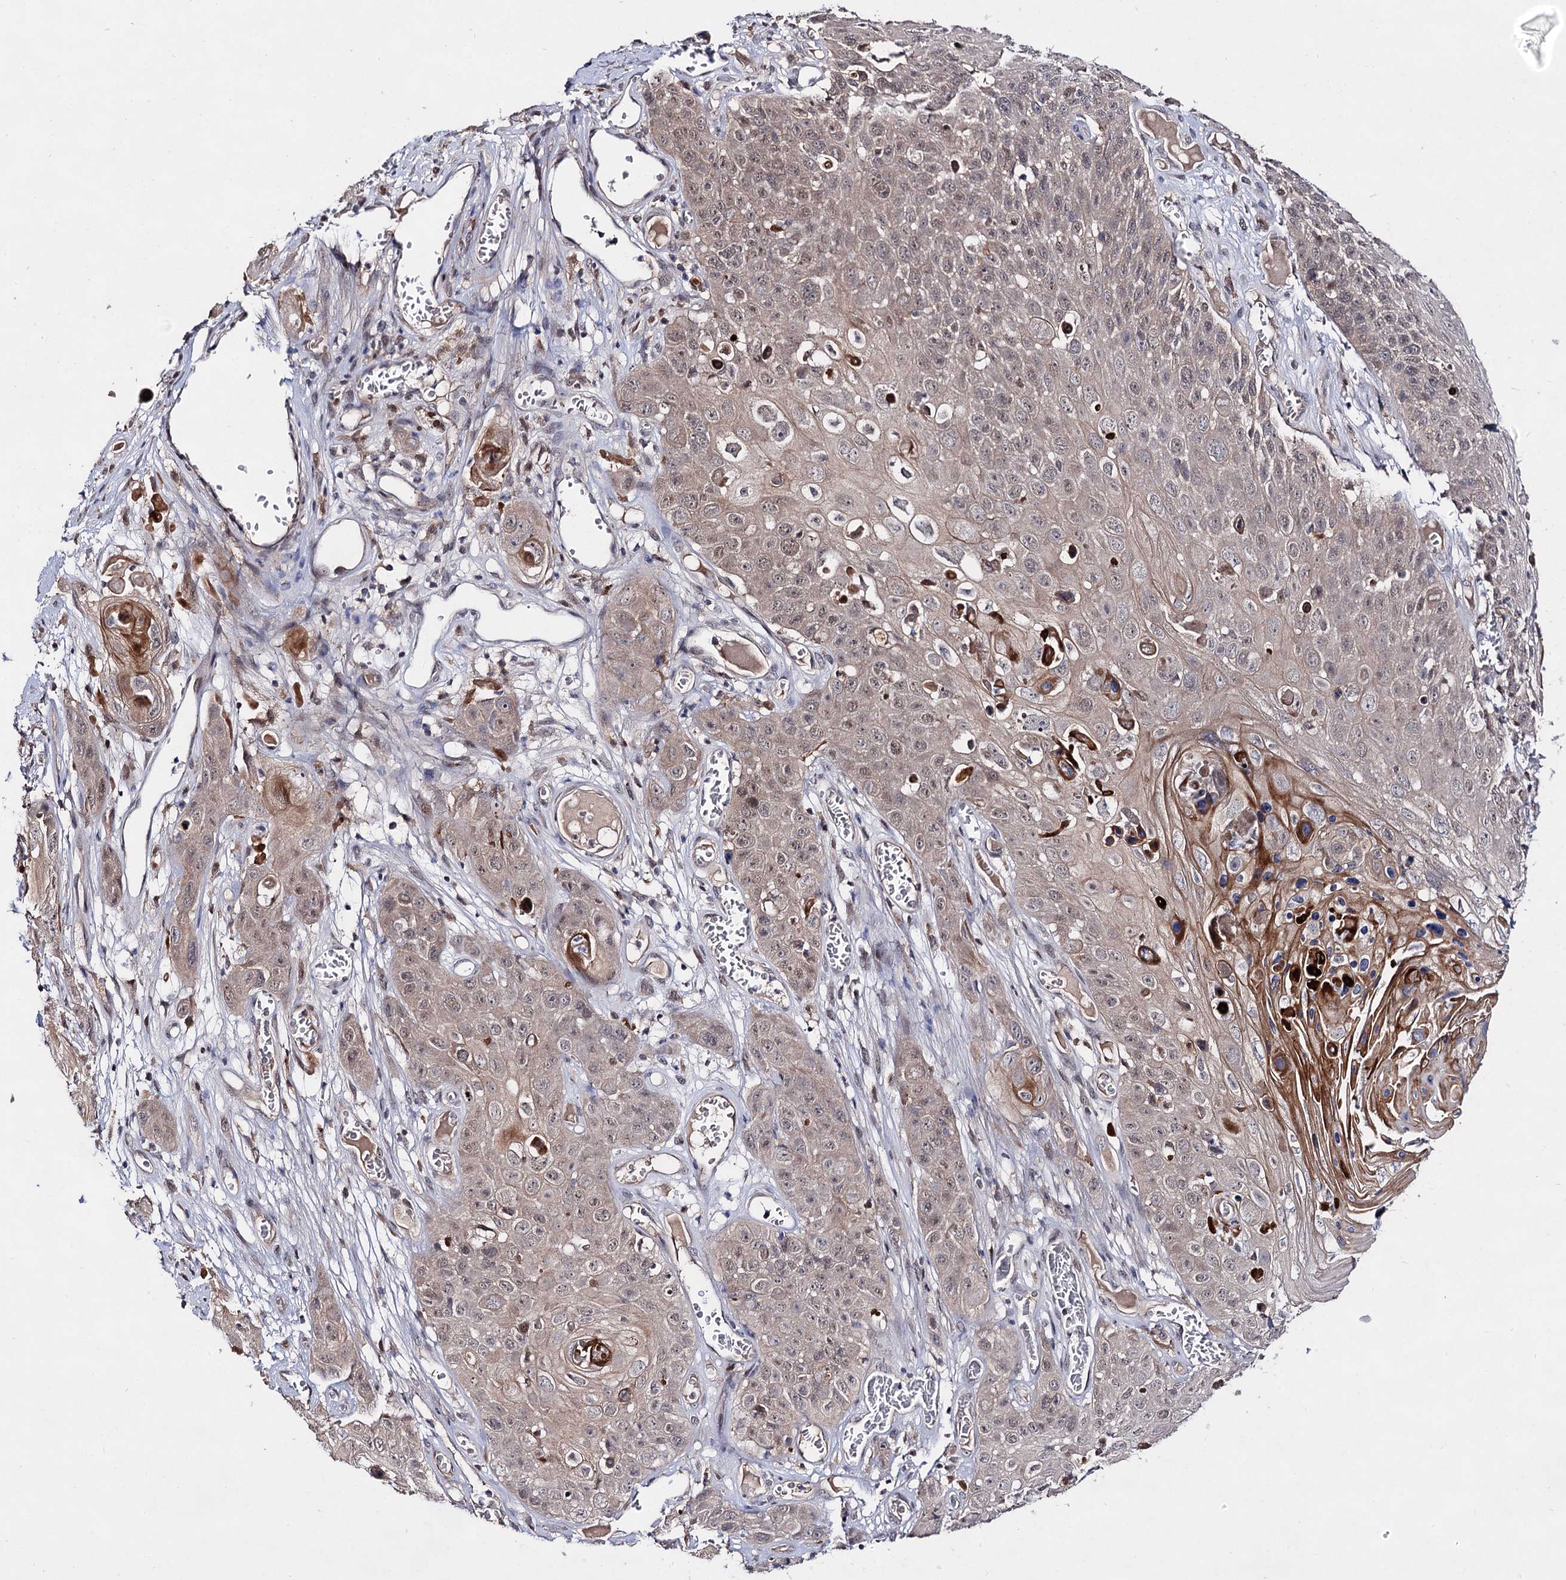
{"staining": {"intensity": "weak", "quantity": ">75%", "location": "cytoplasmic/membranous"}, "tissue": "skin cancer", "cell_type": "Tumor cells", "image_type": "cancer", "snomed": [{"axis": "morphology", "description": "Squamous cell carcinoma, NOS"}, {"axis": "topography", "description": "Skin"}], "caption": "This is a micrograph of immunohistochemistry staining of skin cancer (squamous cell carcinoma), which shows weak positivity in the cytoplasmic/membranous of tumor cells.", "gene": "ACTR6", "patient": {"sex": "male", "age": 55}}